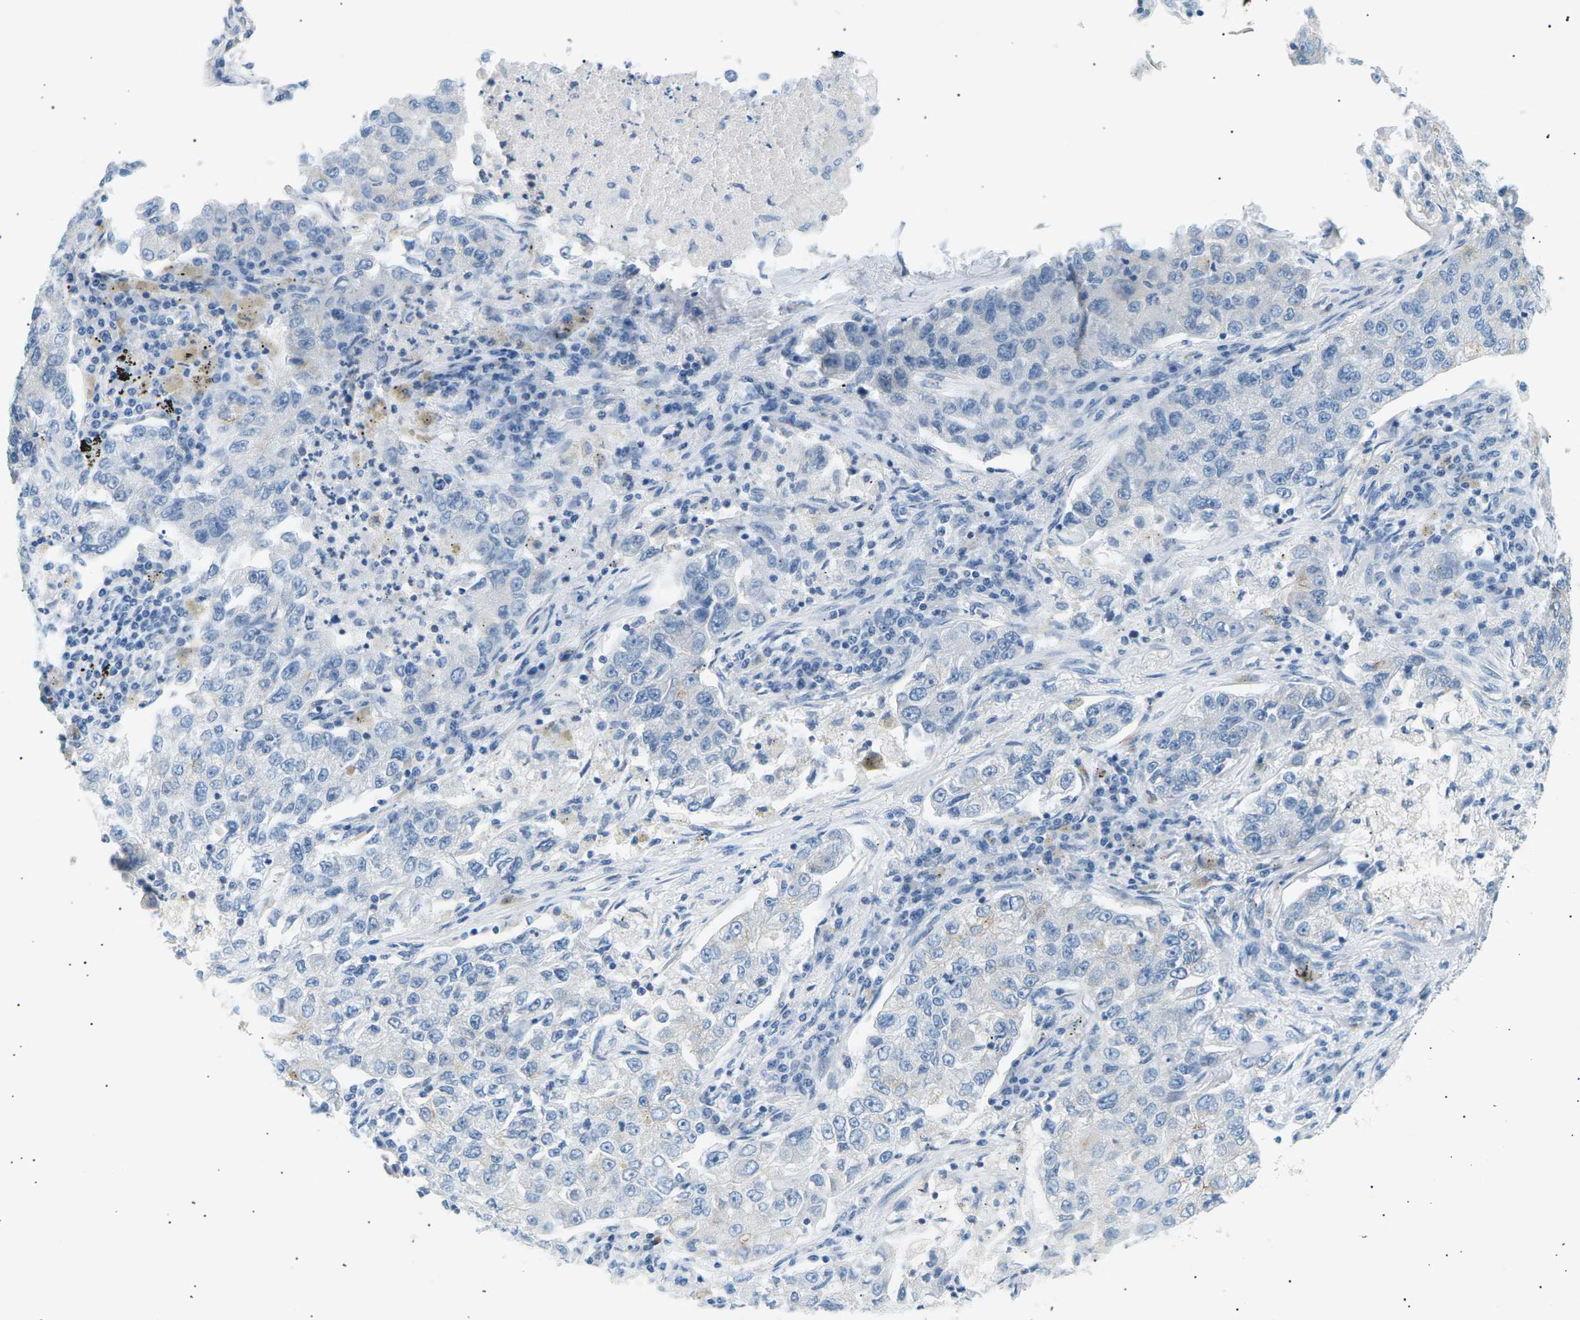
{"staining": {"intensity": "negative", "quantity": "none", "location": "none"}, "tissue": "lung cancer", "cell_type": "Tumor cells", "image_type": "cancer", "snomed": [{"axis": "morphology", "description": "Adenocarcinoma, NOS"}, {"axis": "topography", "description": "Lung"}], "caption": "IHC of human lung cancer (adenocarcinoma) reveals no expression in tumor cells.", "gene": "SEPTIN5", "patient": {"sex": "male", "age": 49}}